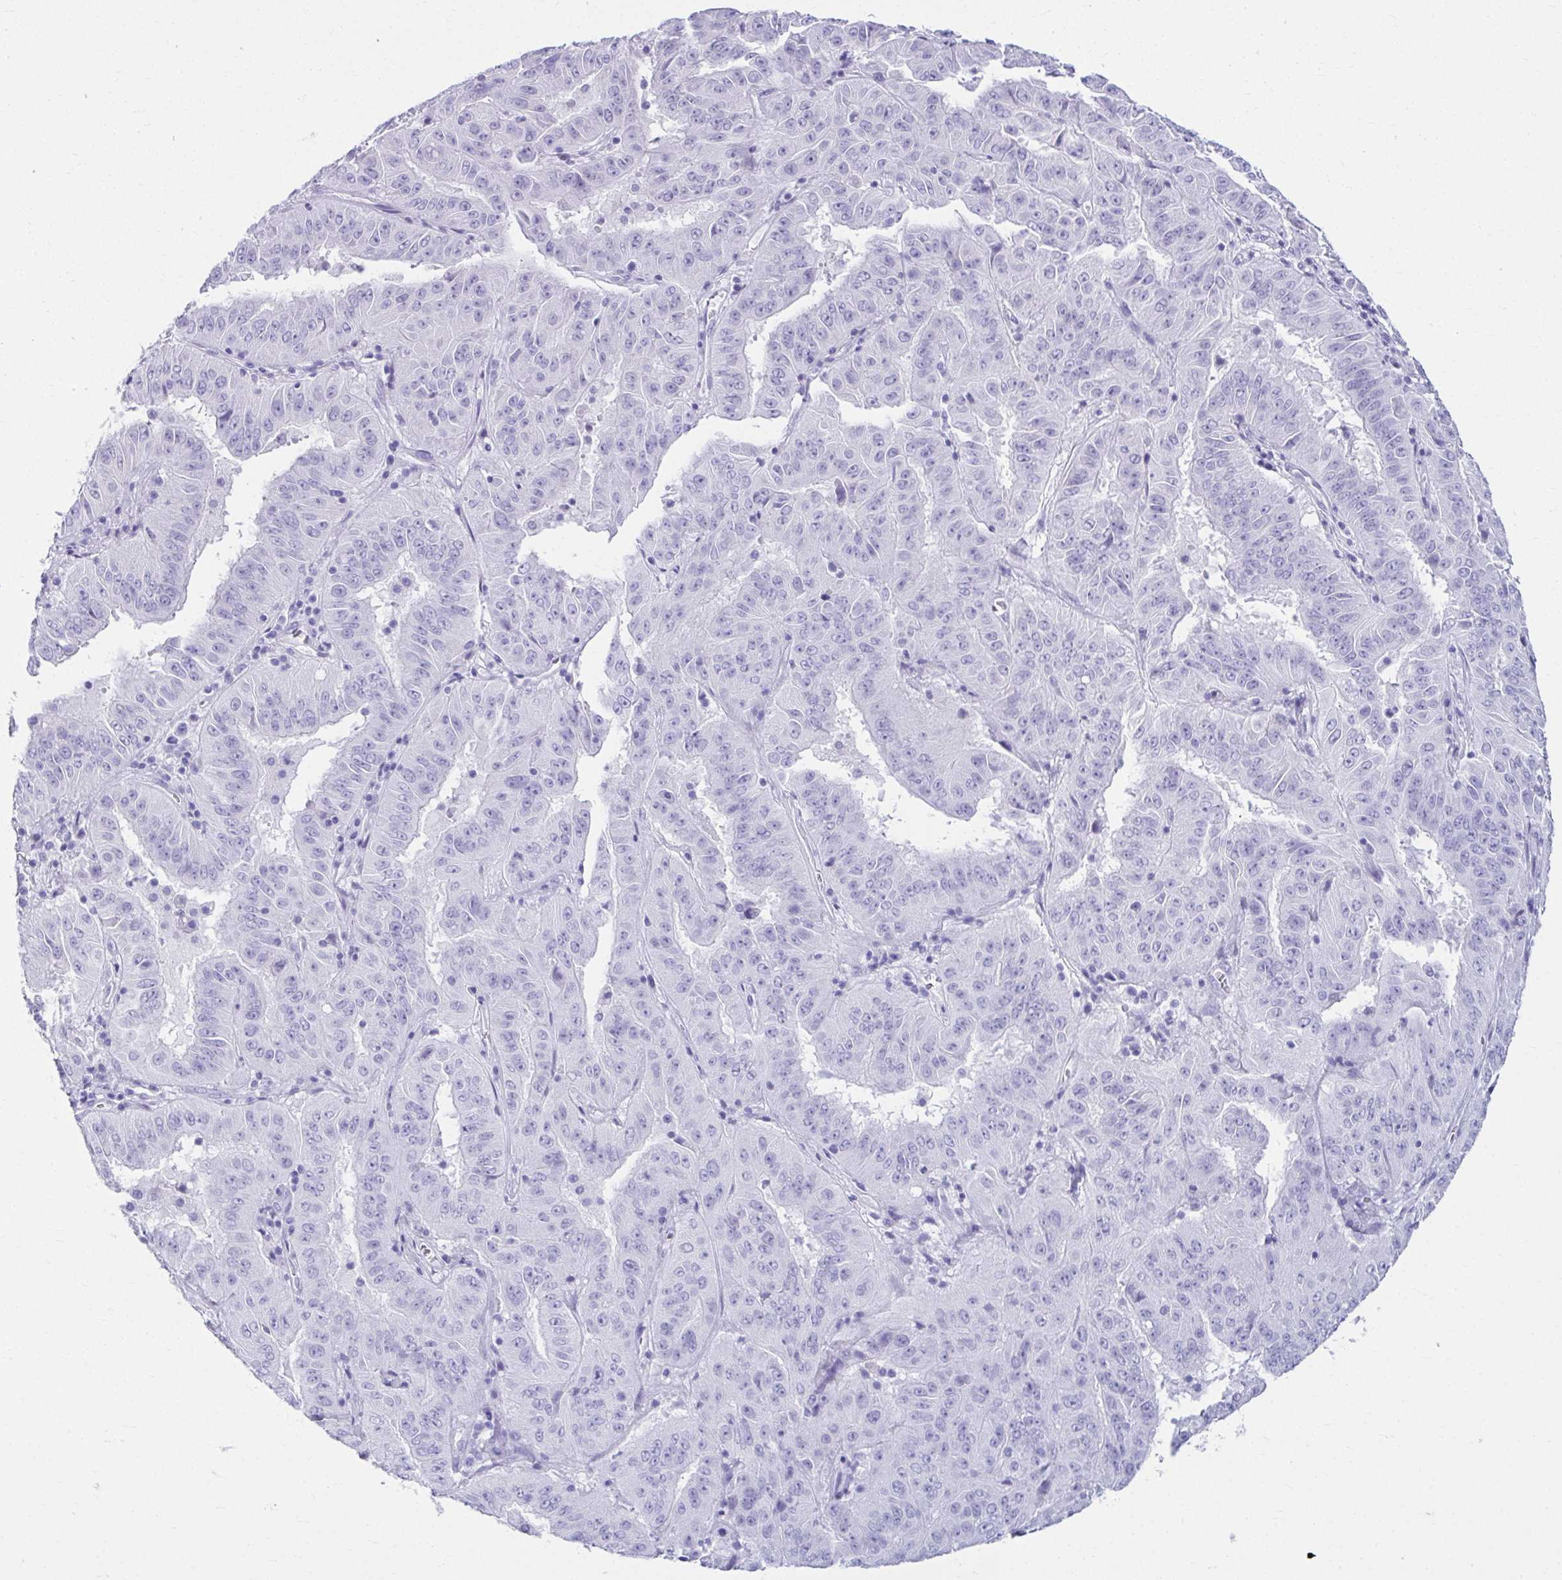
{"staining": {"intensity": "negative", "quantity": "none", "location": "none"}, "tissue": "pancreatic cancer", "cell_type": "Tumor cells", "image_type": "cancer", "snomed": [{"axis": "morphology", "description": "Adenocarcinoma, NOS"}, {"axis": "topography", "description": "Pancreas"}], "caption": "This is a image of IHC staining of pancreatic cancer (adenocarcinoma), which shows no positivity in tumor cells.", "gene": "ATP4B", "patient": {"sex": "male", "age": 63}}